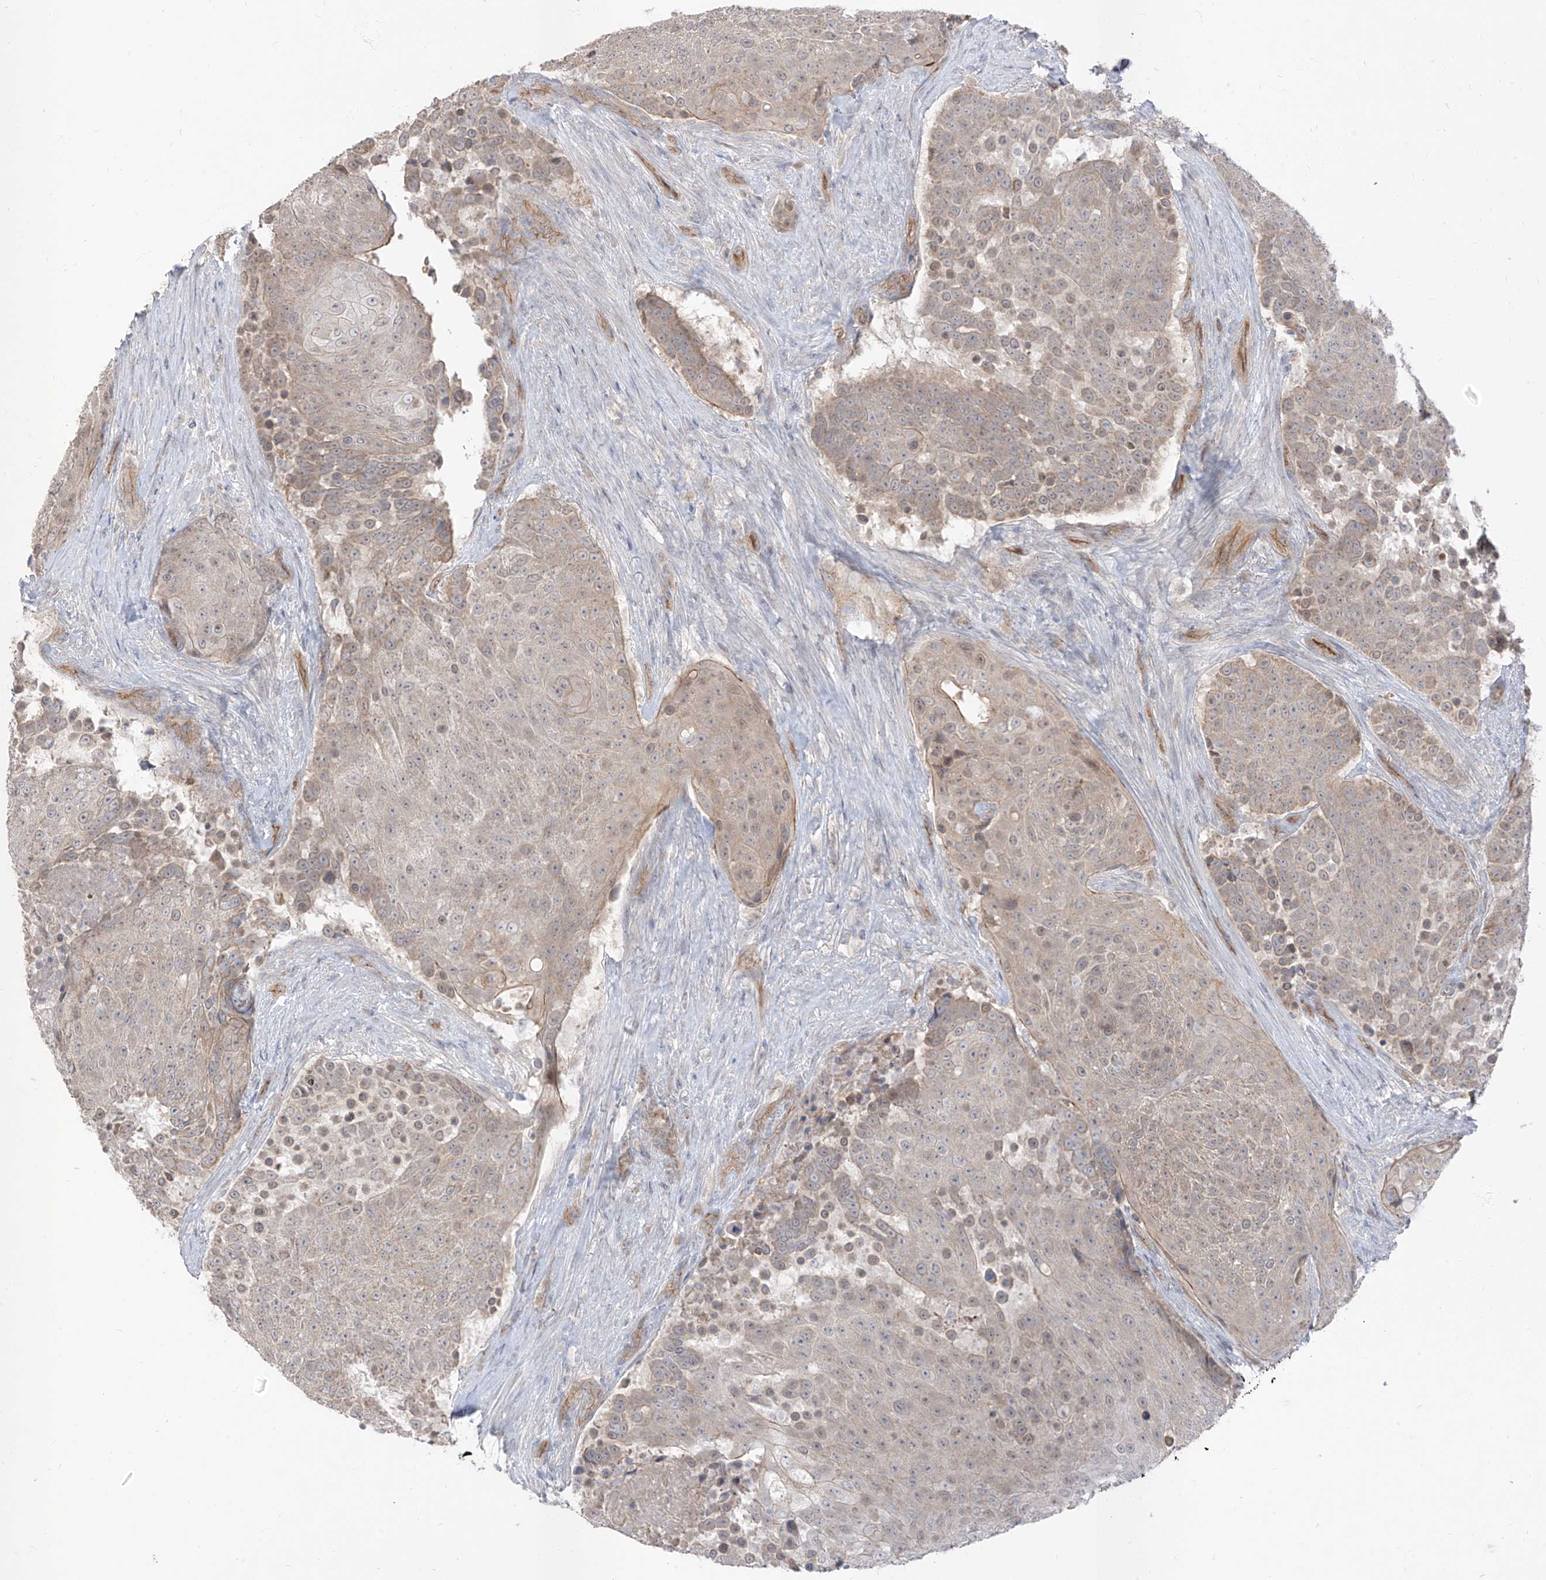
{"staining": {"intensity": "weak", "quantity": "<25%", "location": "cytoplasmic/membranous"}, "tissue": "urothelial cancer", "cell_type": "Tumor cells", "image_type": "cancer", "snomed": [{"axis": "morphology", "description": "Urothelial carcinoma, High grade"}, {"axis": "topography", "description": "Urinary bladder"}], "caption": "Immunohistochemistry (IHC) of urothelial cancer demonstrates no expression in tumor cells.", "gene": "EPHX4", "patient": {"sex": "female", "age": 63}}